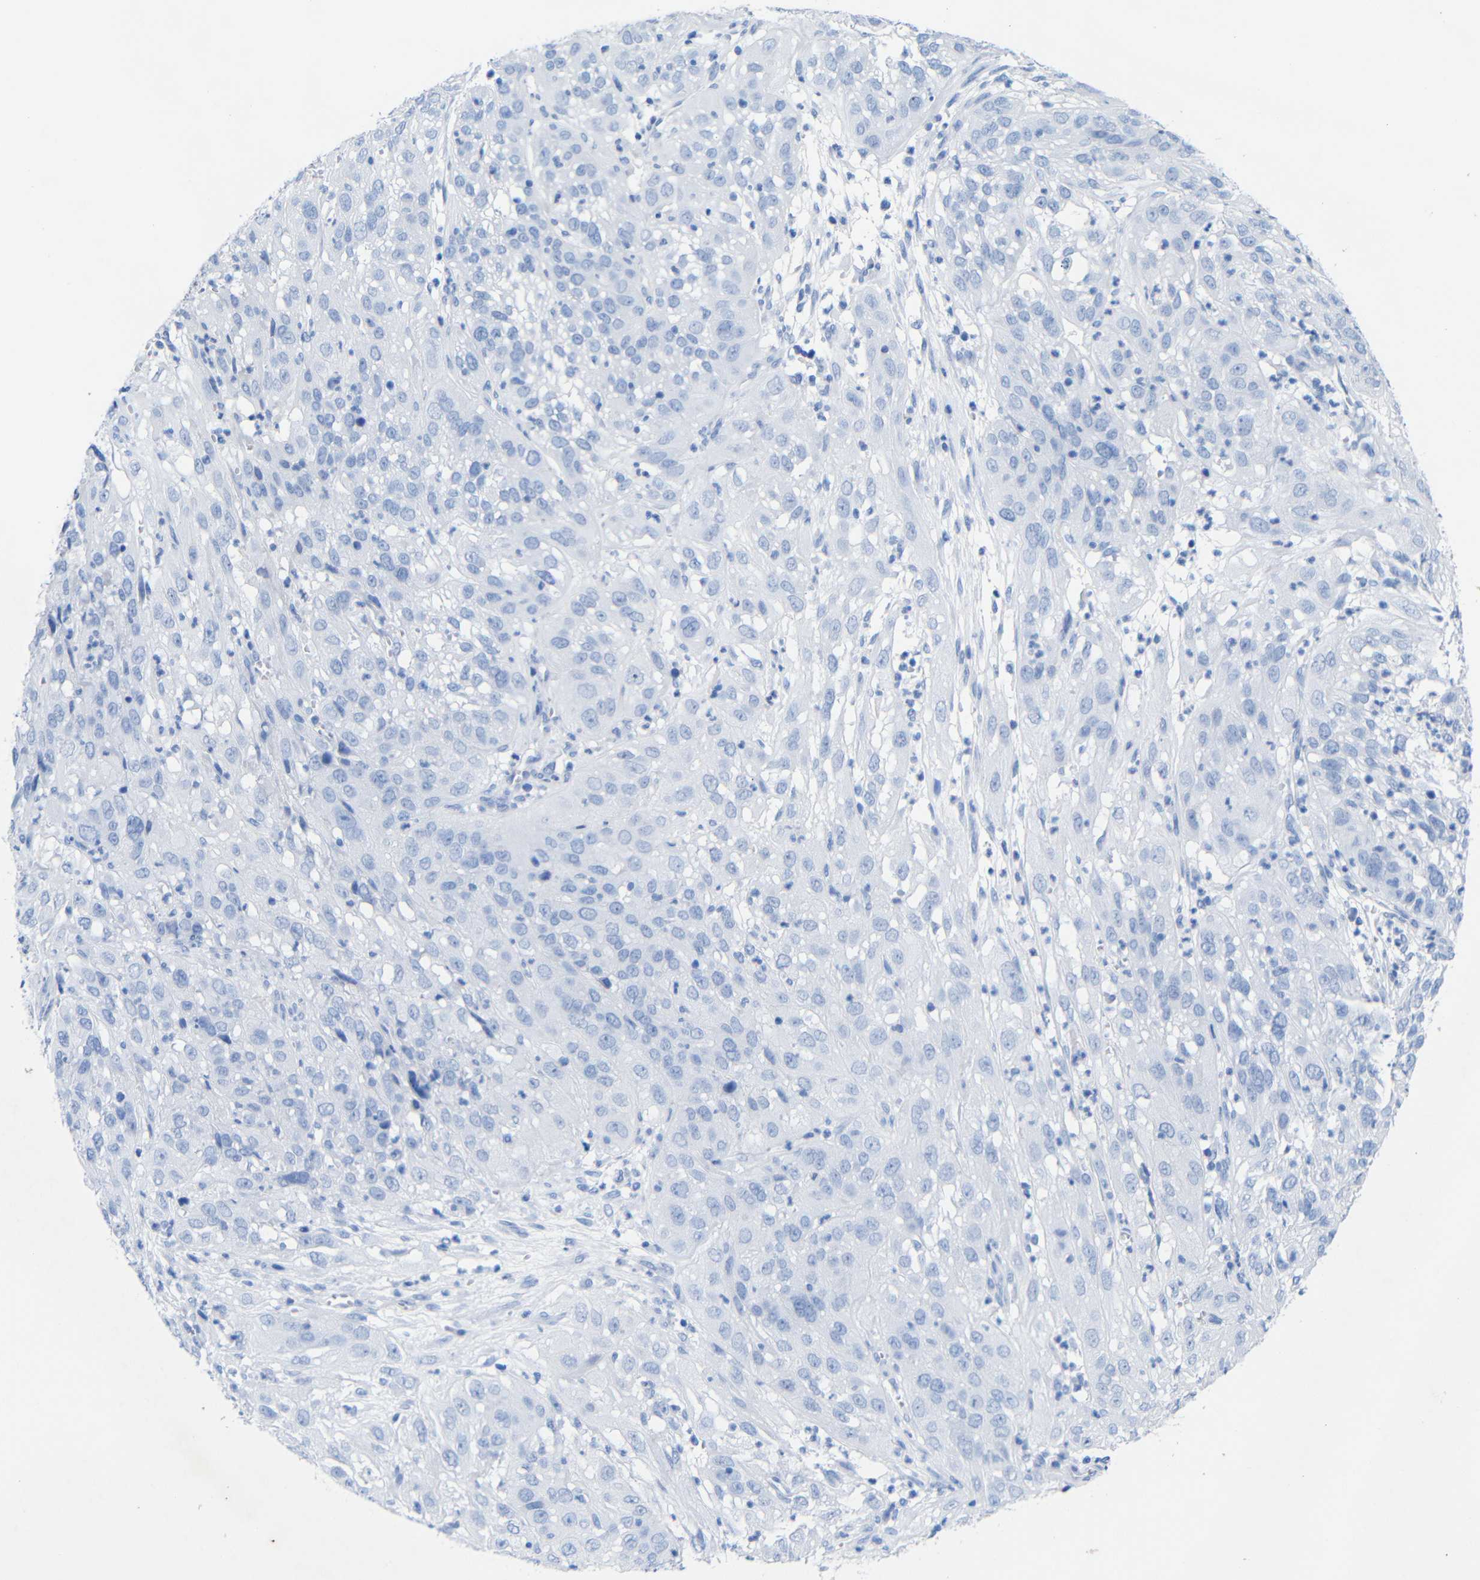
{"staining": {"intensity": "negative", "quantity": "none", "location": "none"}, "tissue": "cervical cancer", "cell_type": "Tumor cells", "image_type": "cancer", "snomed": [{"axis": "morphology", "description": "Squamous cell carcinoma, NOS"}, {"axis": "topography", "description": "Cervix"}], "caption": "A high-resolution micrograph shows IHC staining of squamous cell carcinoma (cervical), which demonstrates no significant expression in tumor cells.", "gene": "CGNL1", "patient": {"sex": "female", "age": 32}}